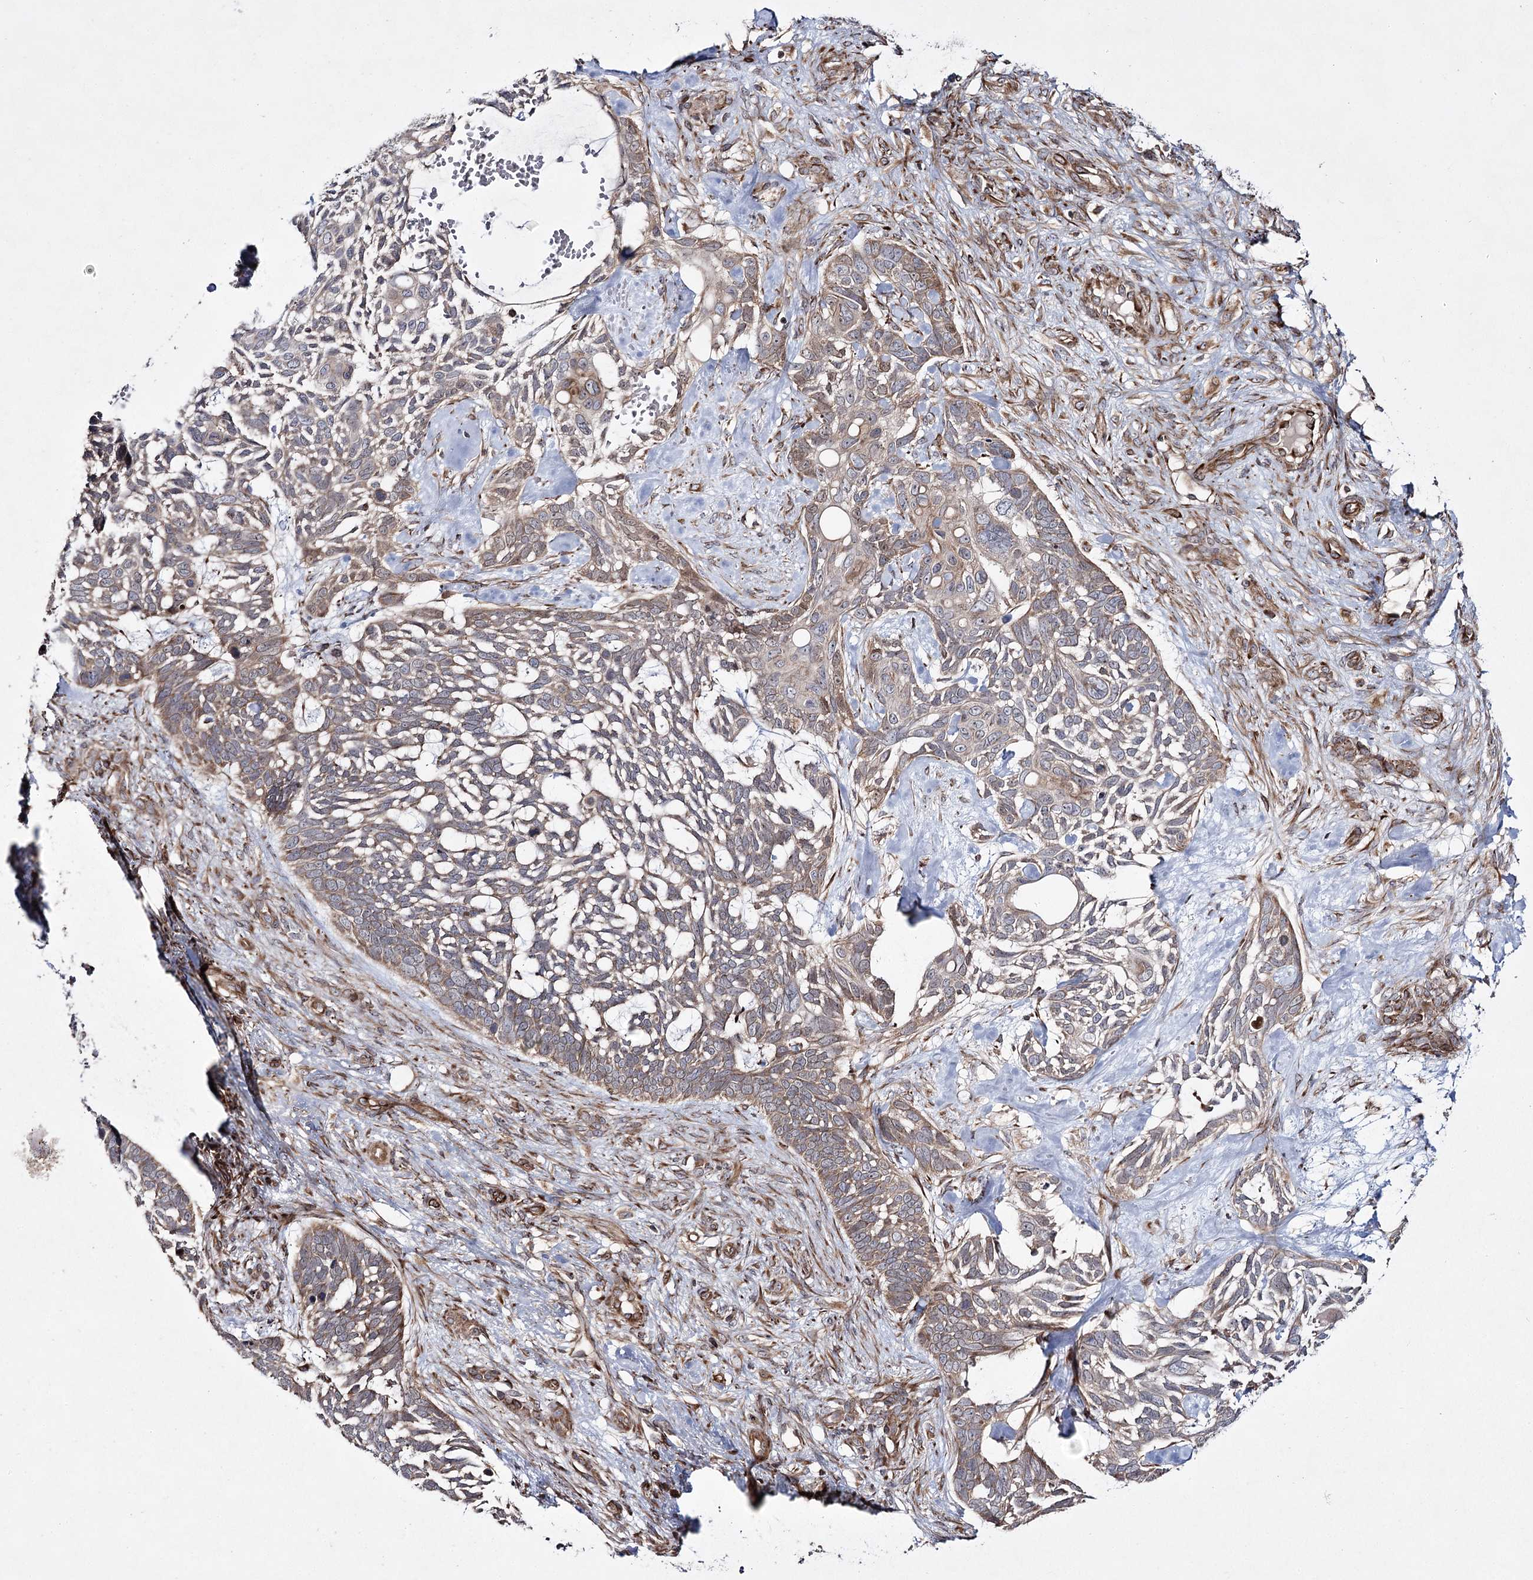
{"staining": {"intensity": "weak", "quantity": "25%-75%", "location": "cytoplasmic/membranous"}, "tissue": "skin cancer", "cell_type": "Tumor cells", "image_type": "cancer", "snomed": [{"axis": "morphology", "description": "Basal cell carcinoma"}, {"axis": "topography", "description": "Skin"}], "caption": "Immunohistochemical staining of human basal cell carcinoma (skin) demonstrates low levels of weak cytoplasmic/membranous protein expression in about 25%-75% of tumor cells. Nuclei are stained in blue.", "gene": "HECTD2", "patient": {"sex": "male", "age": 88}}